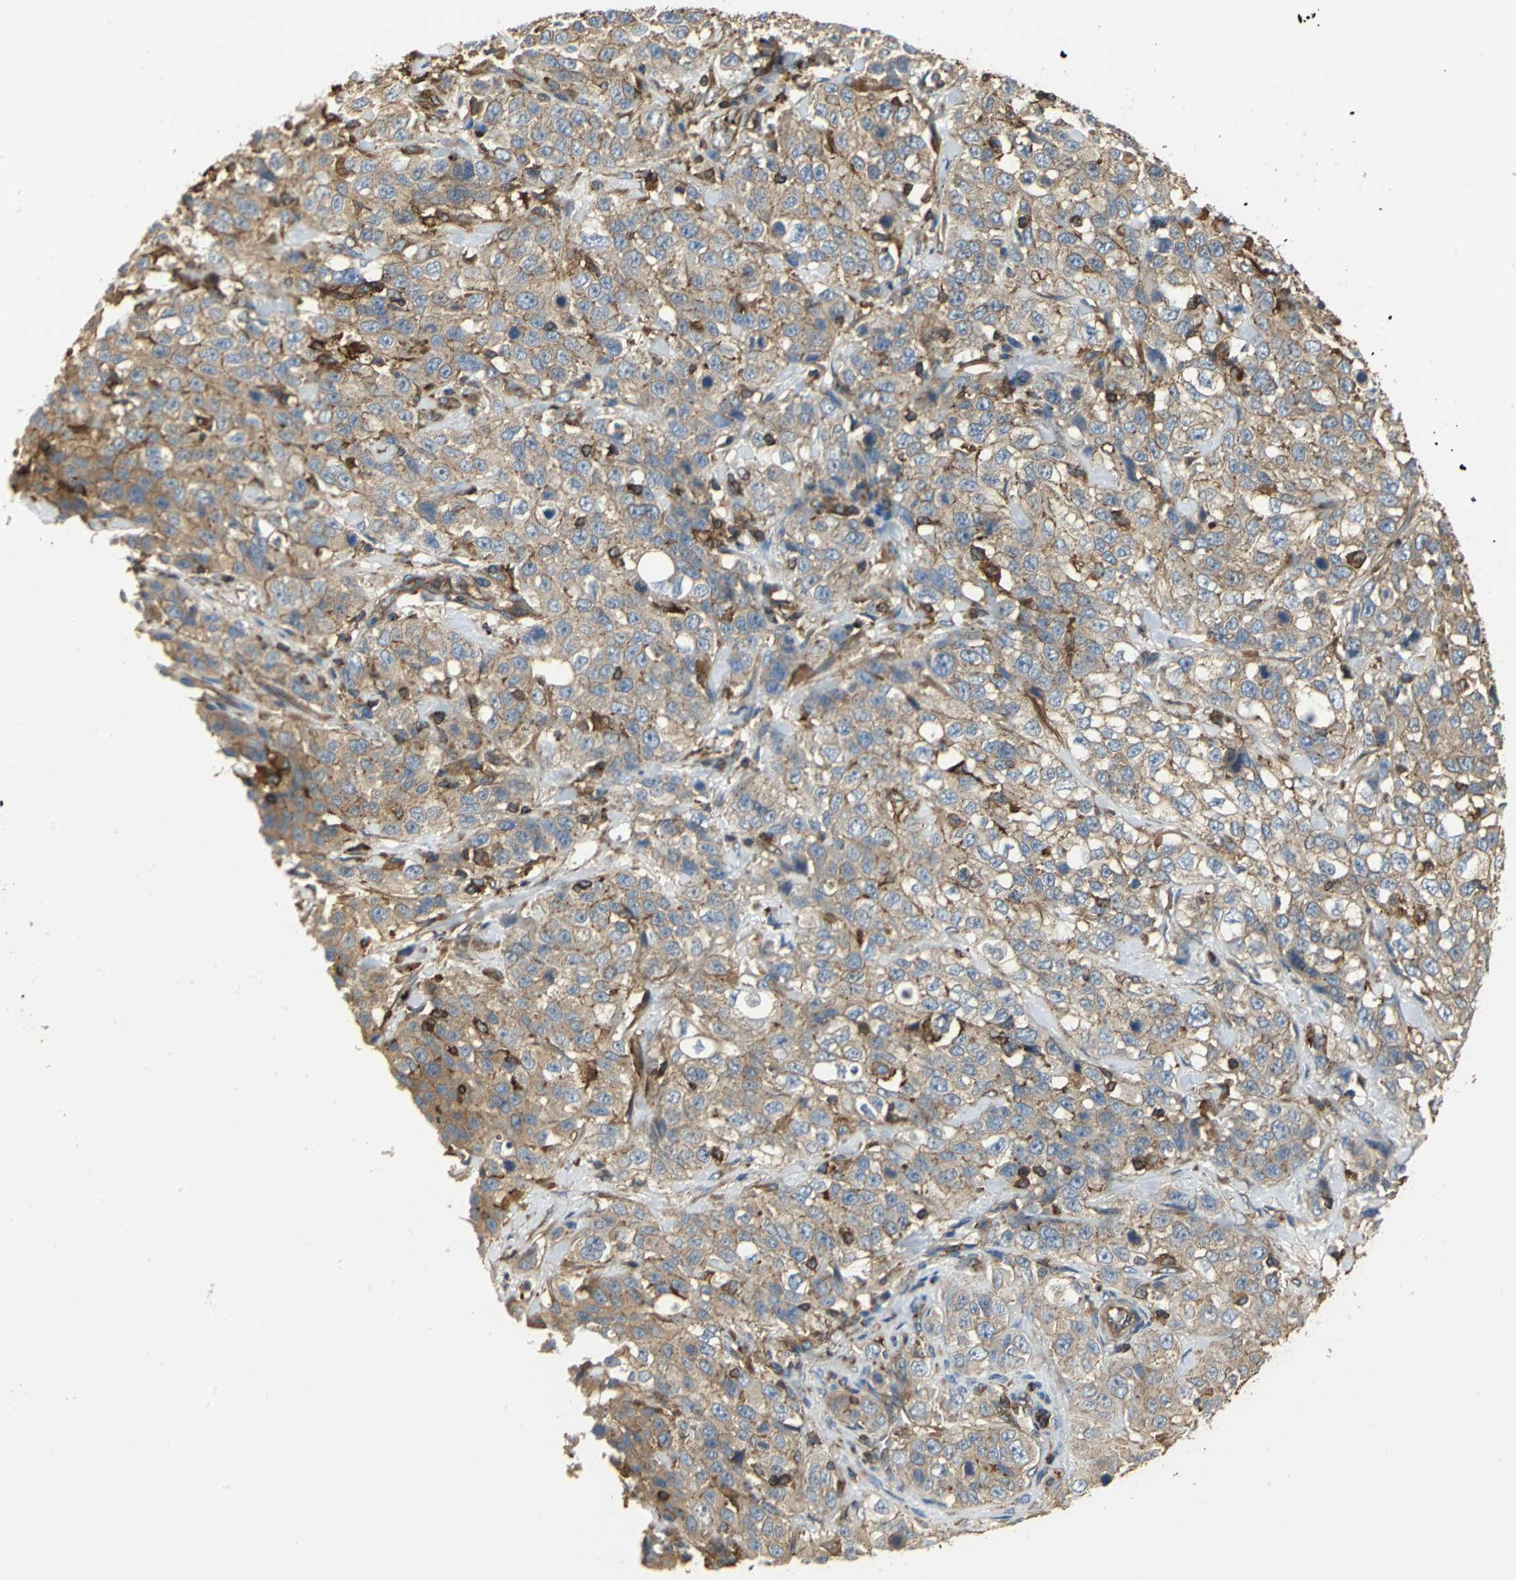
{"staining": {"intensity": "weak", "quantity": "25%-75%", "location": "cytoplasmic/membranous"}, "tissue": "stomach cancer", "cell_type": "Tumor cells", "image_type": "cancer", "snomed": [{"axis": "morphology", "description": "Normal tissue, NOS"}, {"axis": "morphology", "description": "Adenocarcinoma, NOS"}, {"axis": "topography", "description": "Stomach"}], "caption": "Tumor cells show low levels of weak cytoplasmic/membranous expression in approximately 25%-75% of cells in stomach cancer (adenocarcinoma).", "gene": "TLN1", "patient": {"sex": "male", "age": 48}}